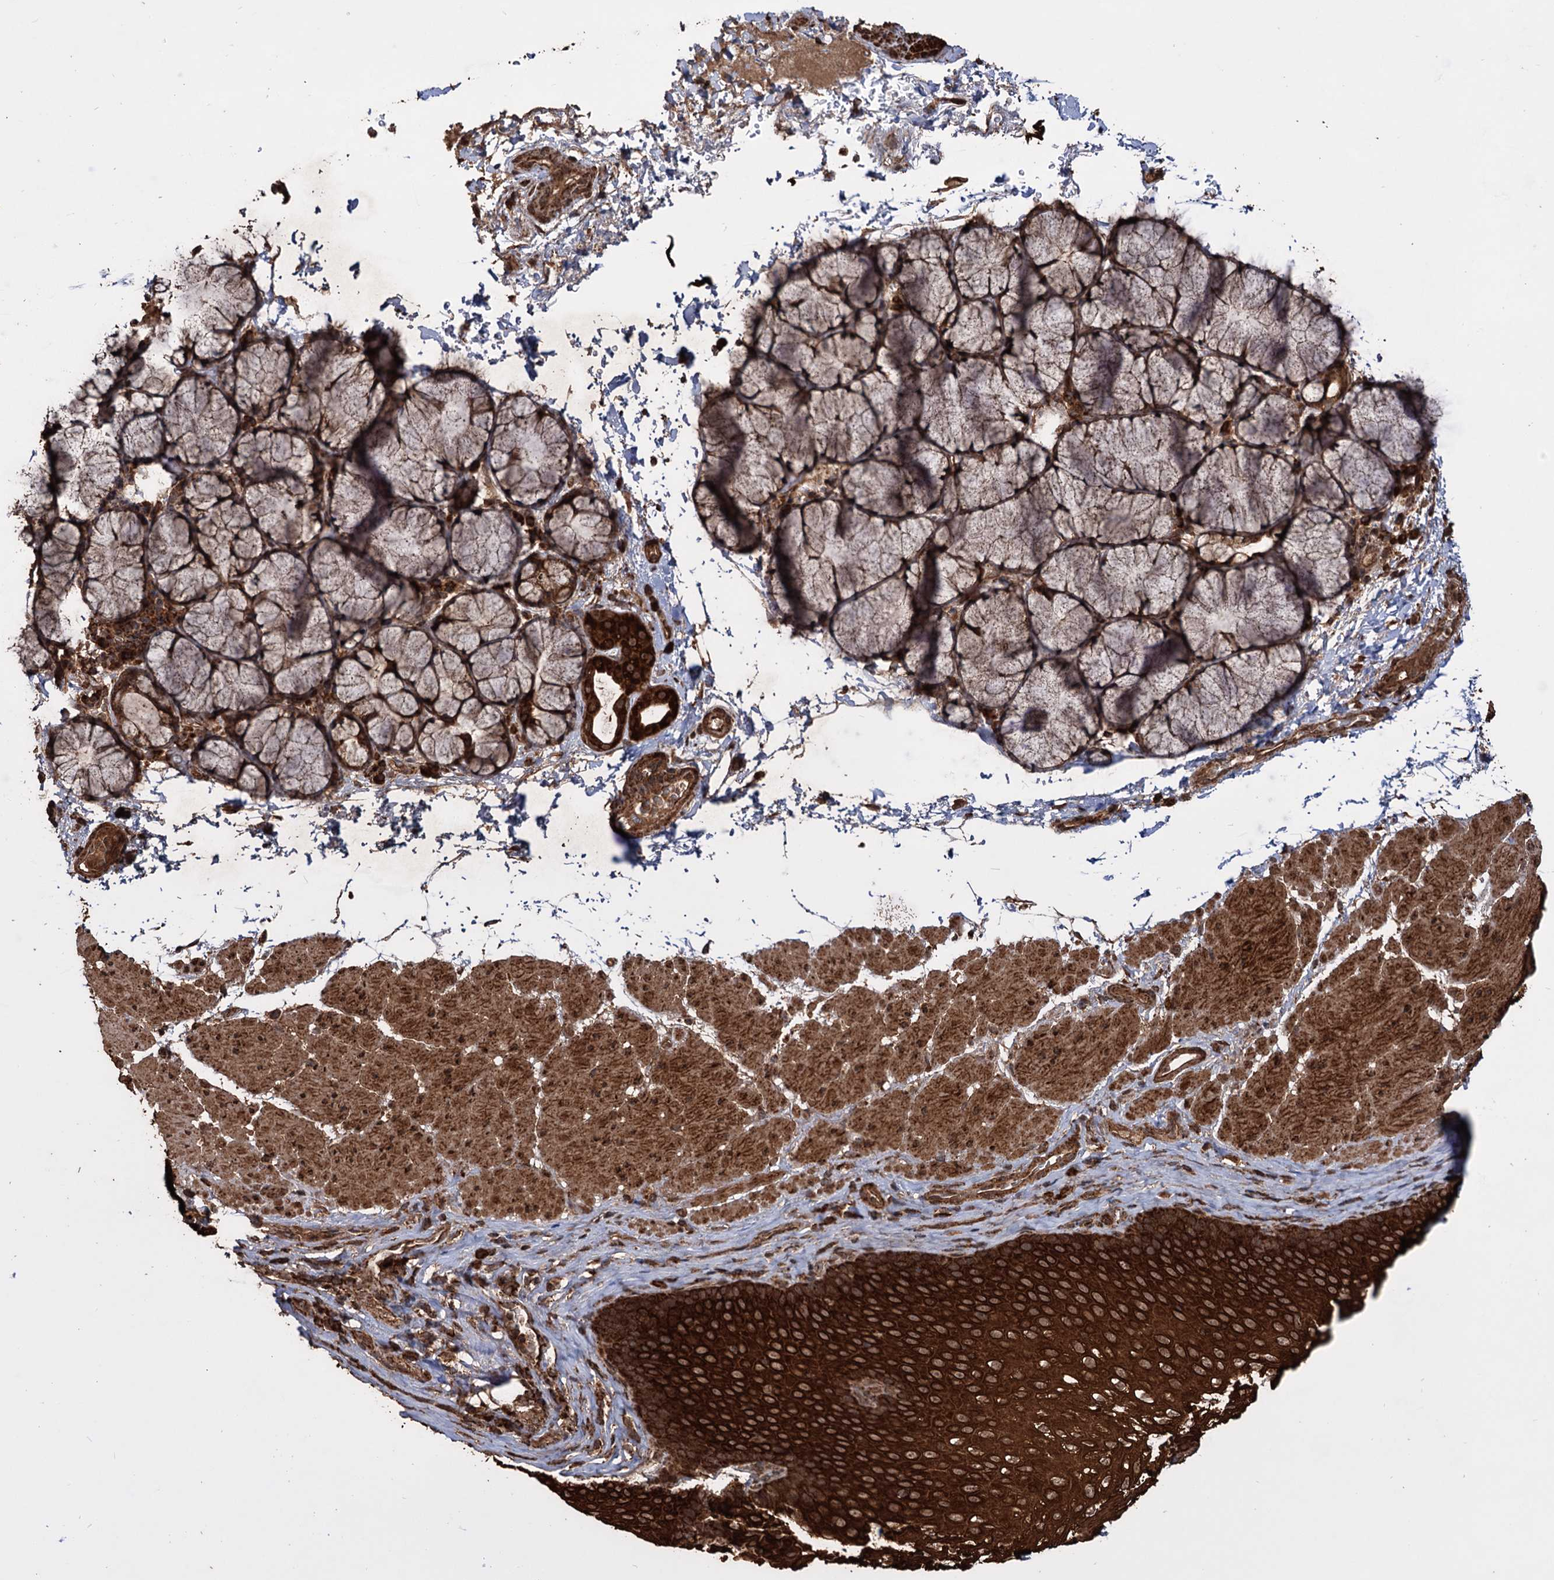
{"staining": {"intensity": "strong", "quantity": ">75%", "location": "cytoplasmic/membranous"}, "tissue": "esophagus", "cell_type": "Squamous epithelial cells", "image_type": "normal", "snomed": [{"axis": "morphology", "description": "Normal tissue, NOS"}, {"axis": "topography", "description": "Esophagus"}], "caption": "Esophagus stained with immunohistochemistry (IHC) reveals strong cytoplasmic/membranous expression in about >75% of squamous epithelial cells.", "gene": "IPO4", "patient": {"sex": "female", "age": 66}}